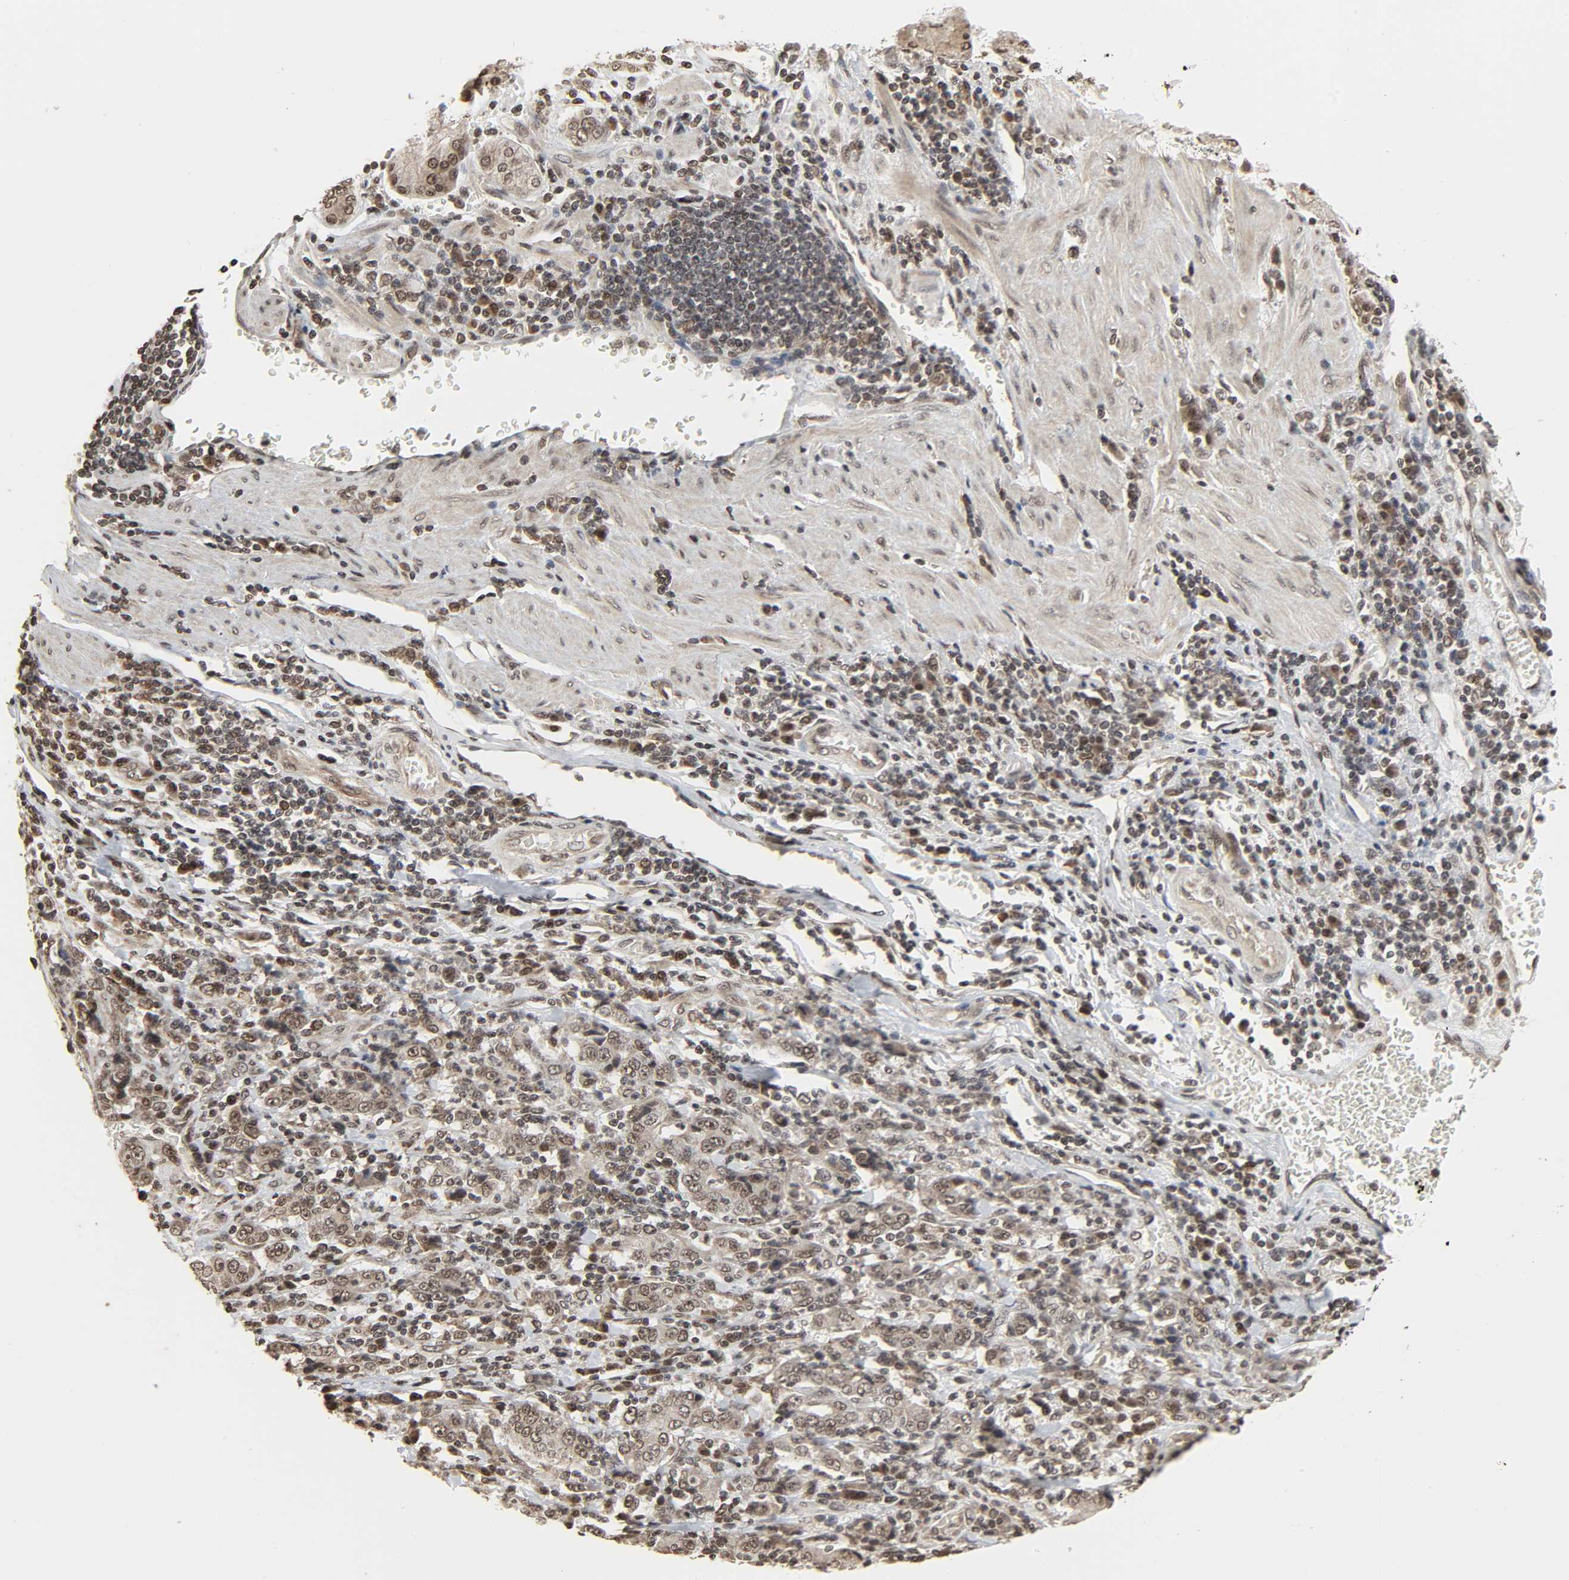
{"staining": {"intensity": "weak", "quantity": ">75%", "location": "cytoplasmic/membranous,nuclear"}, "tissue": "stomach cancer", "cell_type": "Tumor cells", "image_type": "cancer", "snomed": [{"axis": "morphology", "description": "Normal tissue, NOS"}, {"axis": "morphology", "description": "Adenocarcinoma, NOS"}, {"axis": "topography", "description": "Stomach, upper"}, {"axis": "topography", "description": "Stomach"}], "caption": "Stomach cancer was stained to show a protein in brown. There is low levels of weak cytoplasmic/membranous and nuclear staining in approximately >75% of tumor cells. The staining was performed using DAB to visualize the protein expression in brown, while the nuclei were stained in blue with hematoxylin (Magnification: 20x).", "gene": "XRCC1", "patient": {"sex": "male", "age": 59}}